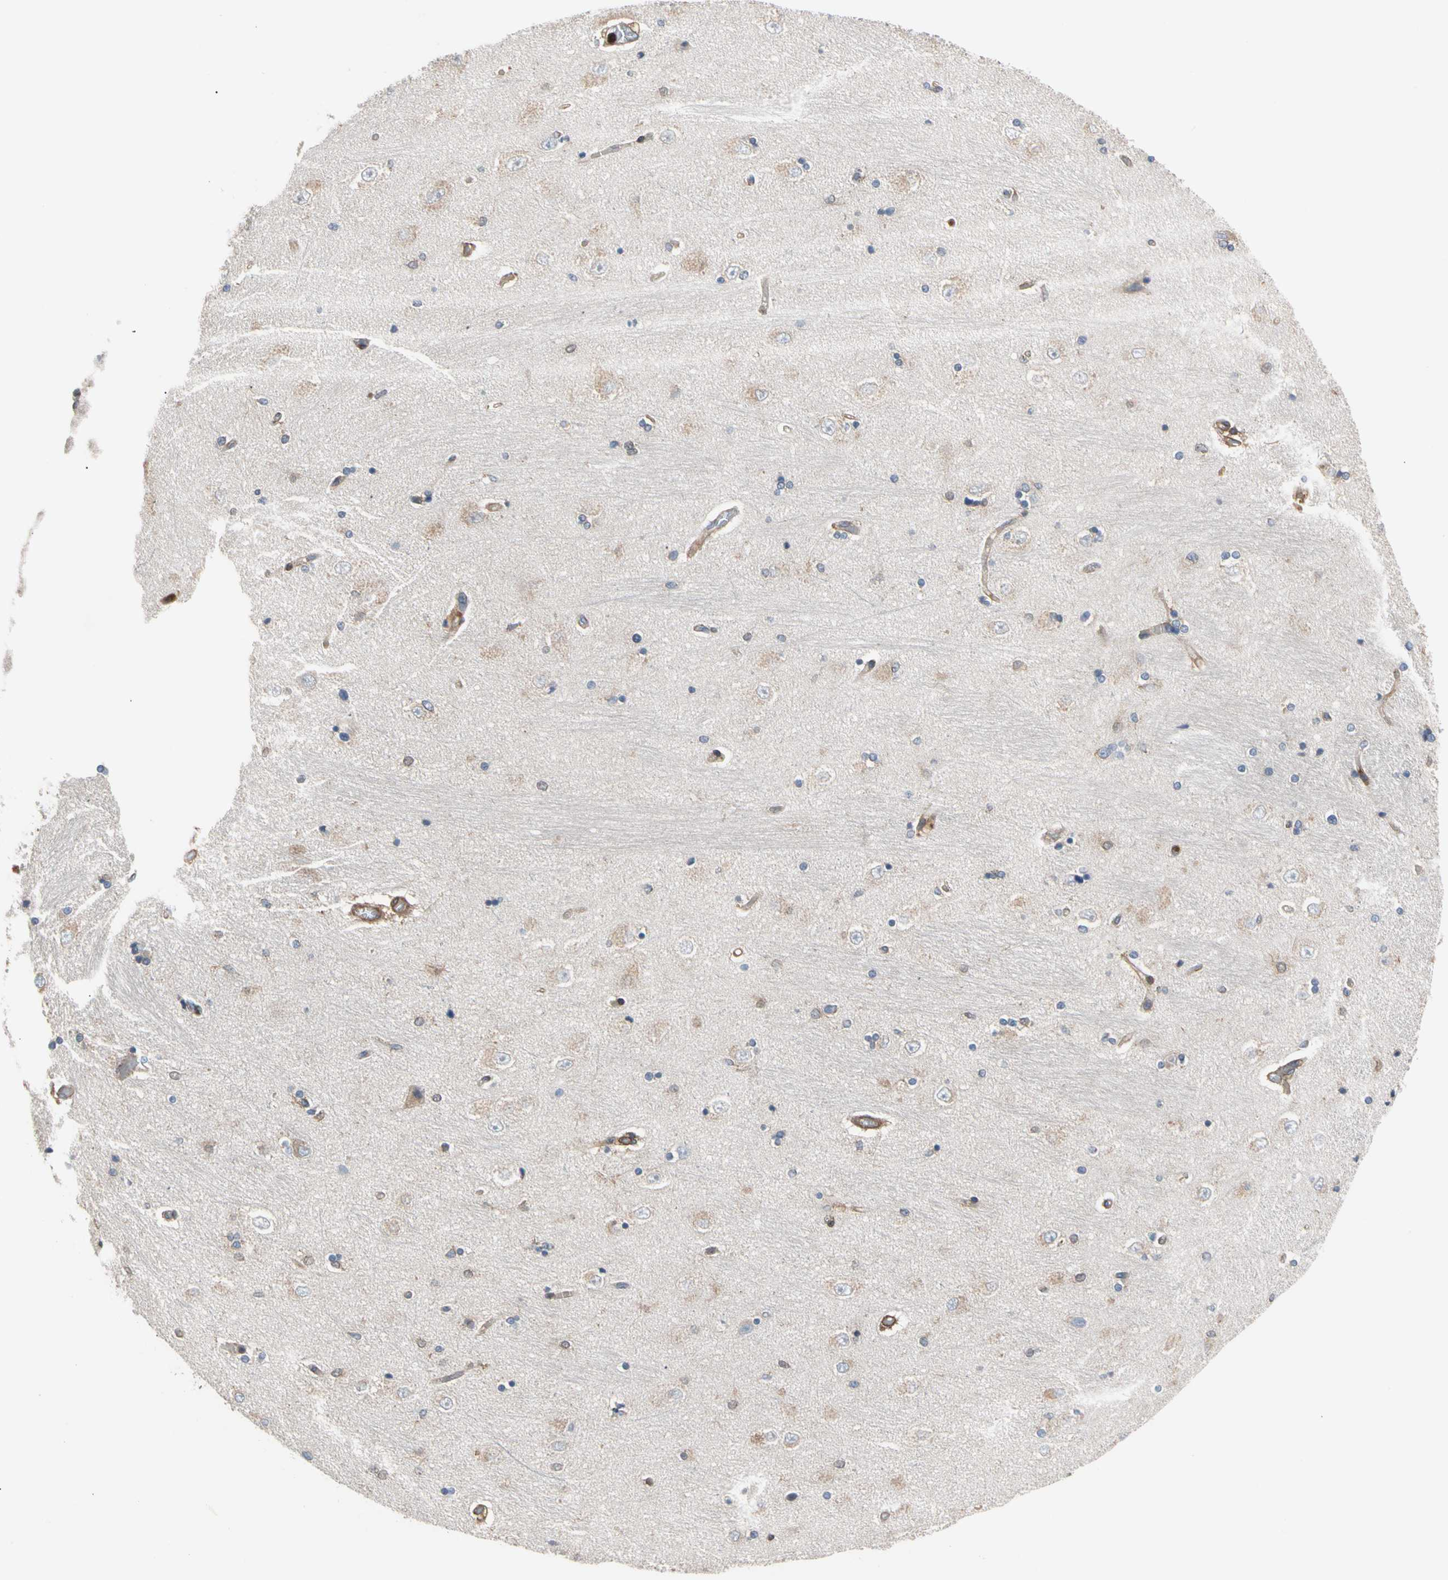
{"staining": {"intensity": "weak", "quantity": "<25%", "location": "cytoplasmic/membranous"}, "tissue": "hippocampus", "cell_type": "Glial cells", "image_type": "normal", "snomed": [{"axis": "morphology", "description": "Normal tissue, NOS"}, {"axis": "topography", "description": "Hippocampus"}], "caption": "Hippocampus was stained to show a protein in brown. There is no significant positivity in glial cells. (DAB (3,3'-diaminobenzidine) immunohistochemistry with hematoxylin counter stain).", "gene": "ROCK1", "patient": {"sex": "female", "age": 54}}